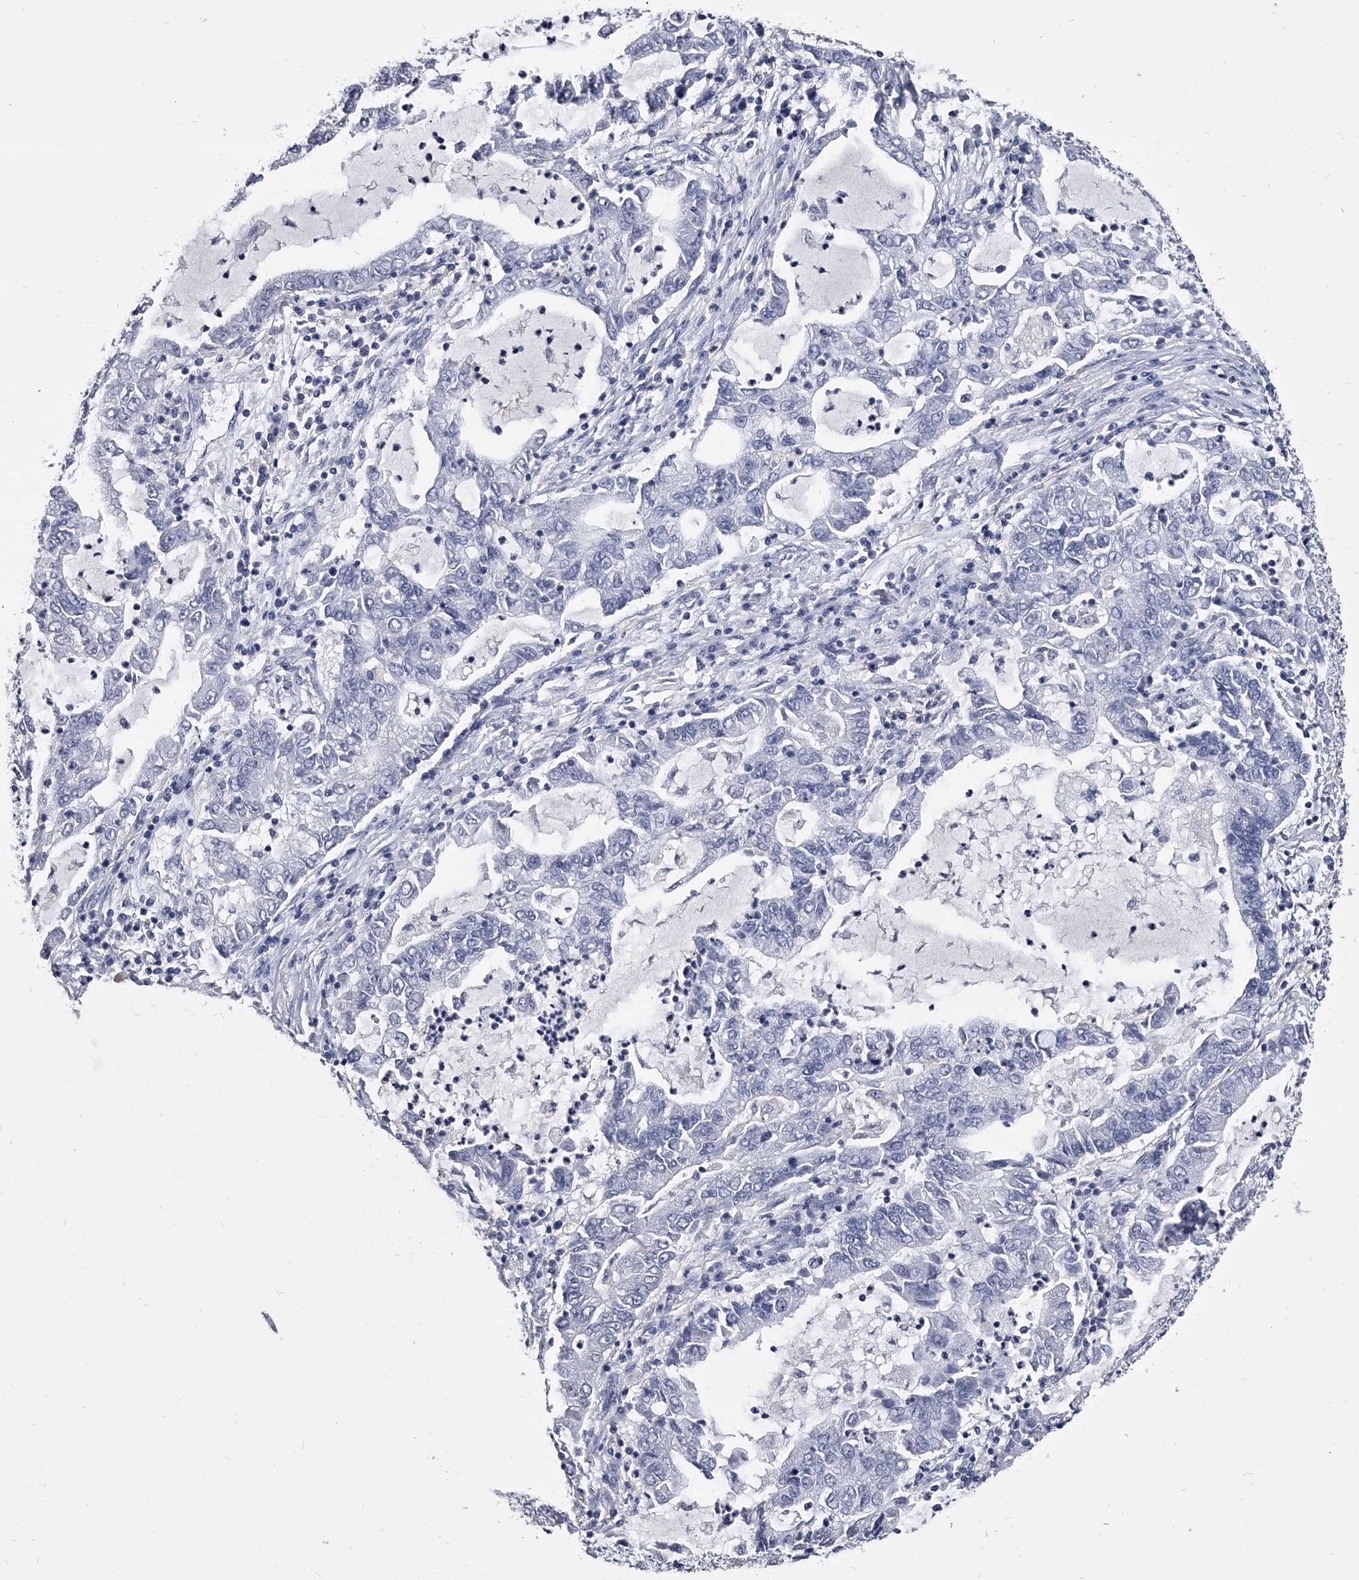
{"staining": {"intensity": "negative", "quantity": "none", "location": "none"}, "tissue": "lung cancer", "cell_type": "Tumor cells", "image_type": "cancer", "snomed": [{"axis": "morphology", "description": "Adenocarcinoma, NOS"}, {"axis": "topography", "description": "Lung"}], "caption": "DAB immunohistochemical staining of lung cancer (adenocarcinoma) reveals no significant staining in tumor cells.", "gene": "BCAS1", "patient": {"sex": "female", "age": 51}}